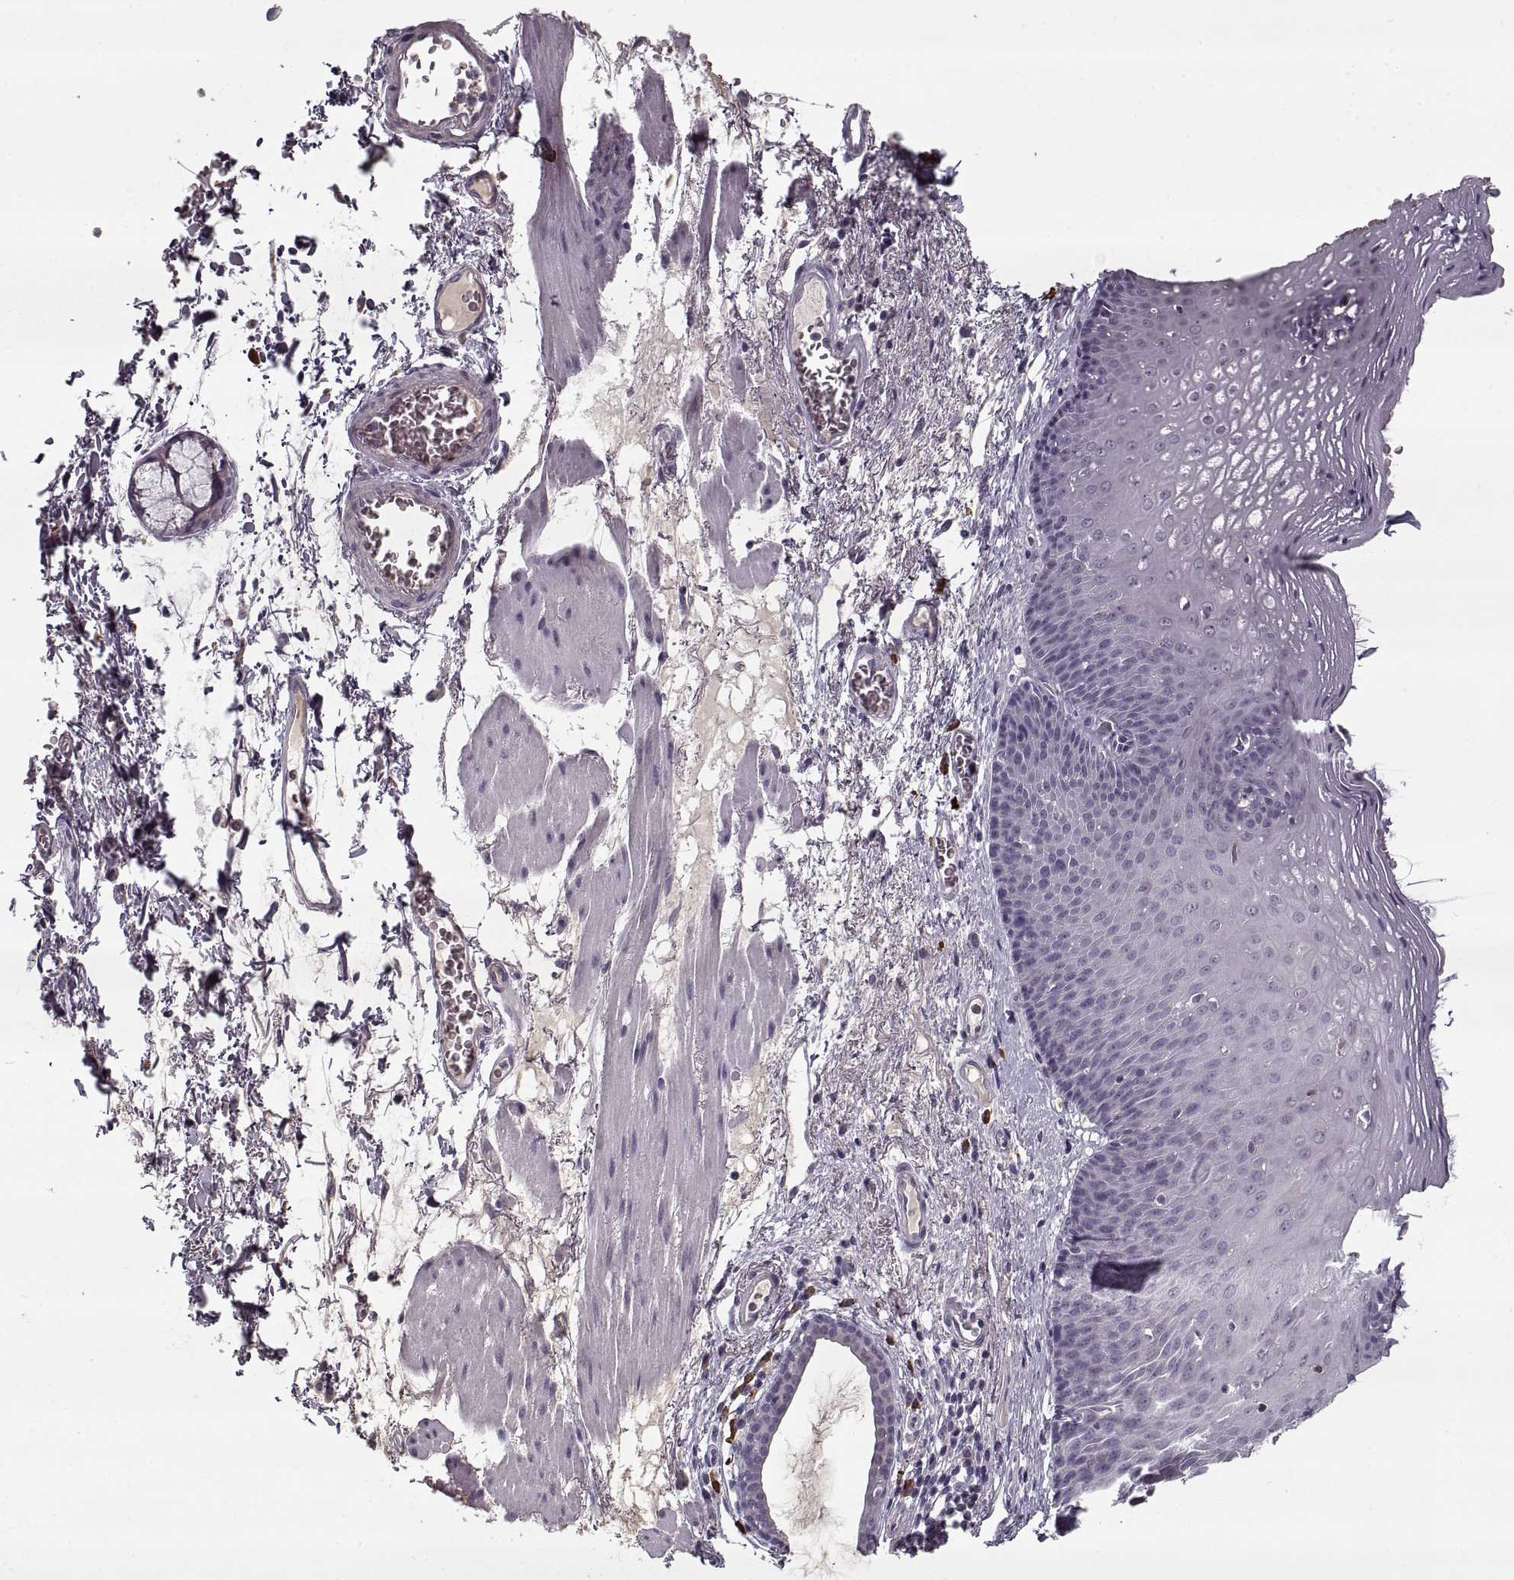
{"staining": {"intensity": "negative", "quantity": "none", "location": "none"}, "tissue": "esophagus", "cell_type": "Squamous epithelial cells", "image_type": "normal", "snomed": [{"axis": "morphology", "description": "Normal tissue, NOS"}, {"axis": "topography", "description": "Esophagus"}], "caption": "Histopathology image shows no protein positivity in squamous epithelial cells of benign esophagus. (DAB (3,3'-diaminobenzidine) immunohistochemistry (IHC) visualized using brightfield microscopy, high magnification).", "gene": "GAD2", "patient": {"sex": "male", "age": 76}}